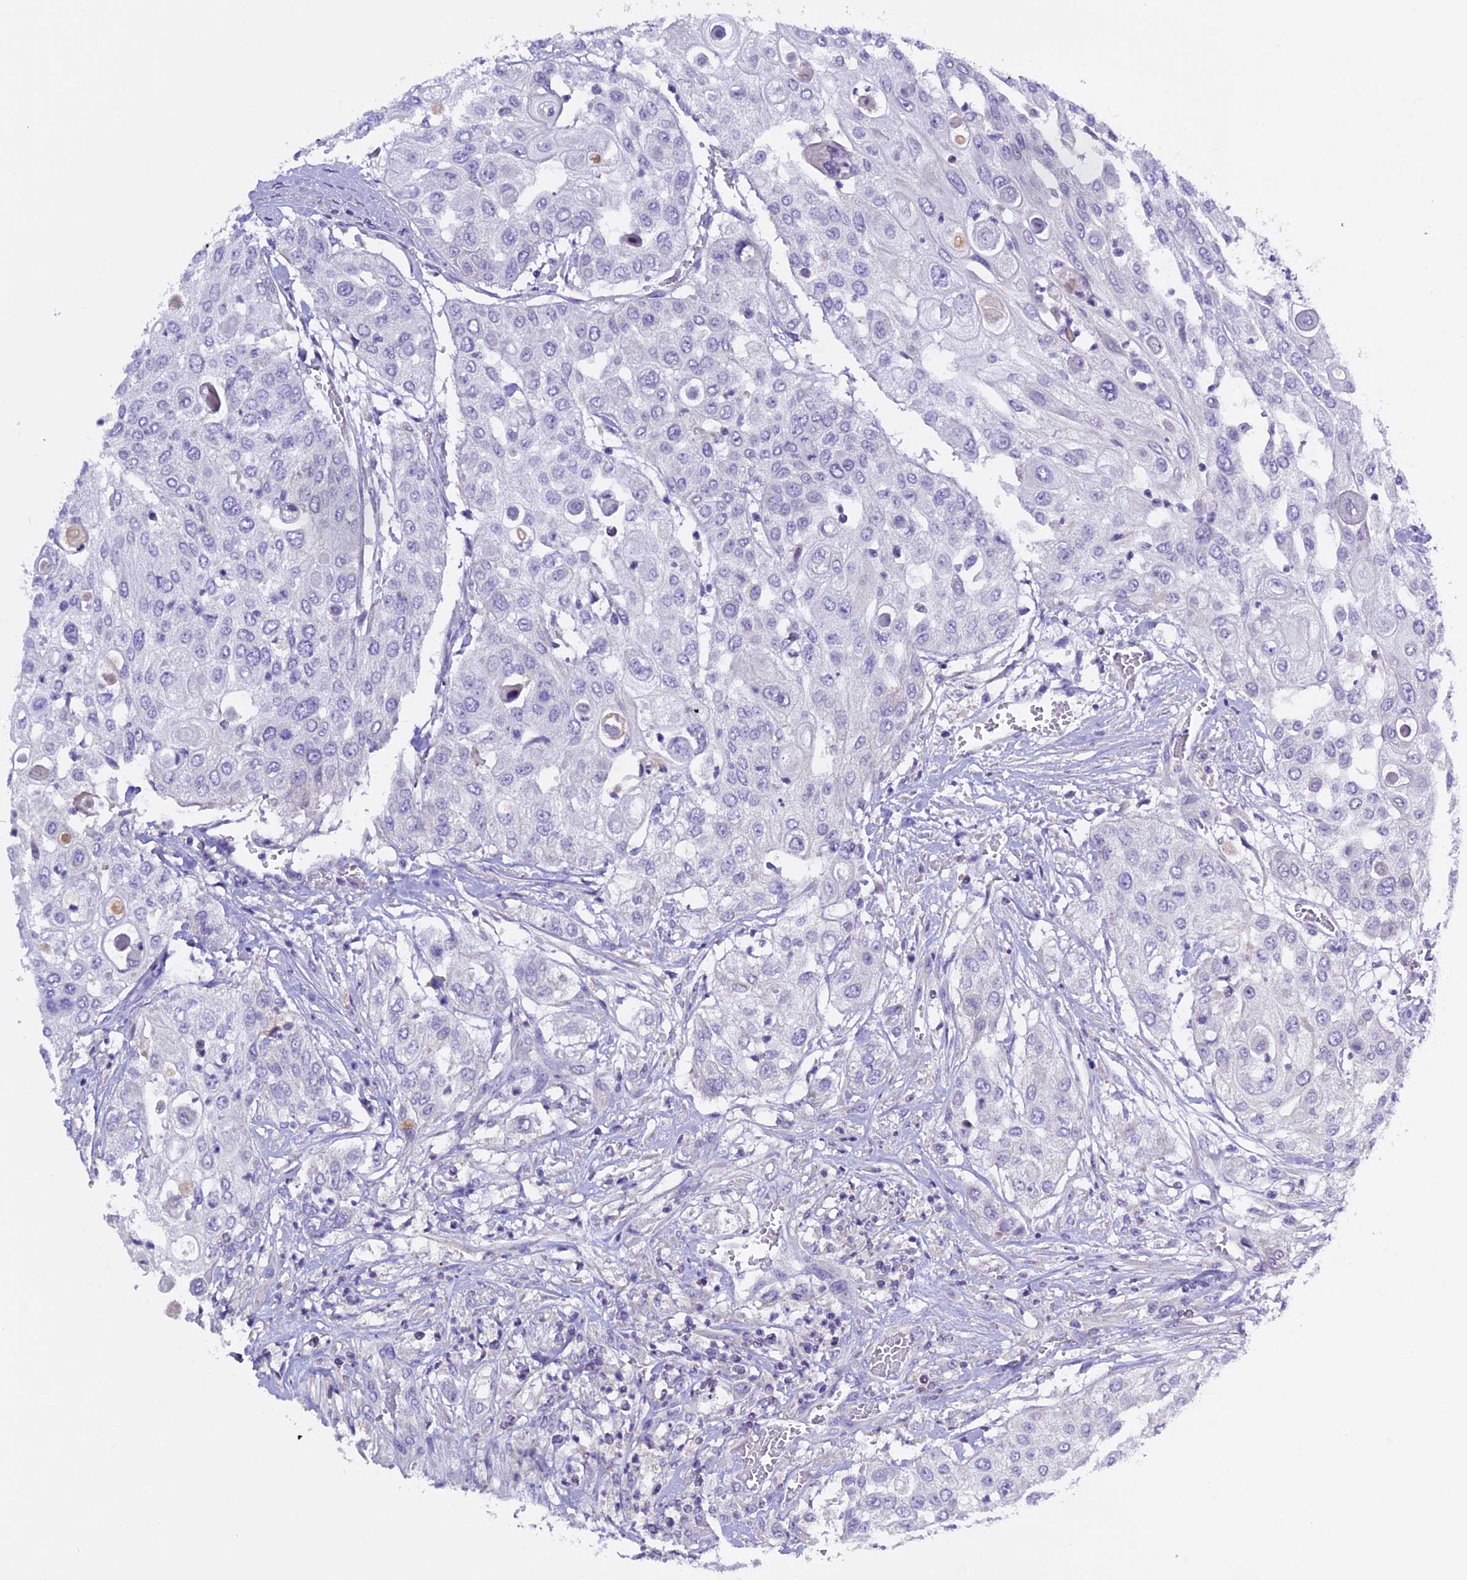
{"staining": {"intensity": "negative", "quantity": "none", "location": "none"}, "tissue": "urothelial cancer", "cell_type": "Tumor cells", "image_type": "cancer", "snomed": [{"axis": "morphology", "description": "Urothelial carcinoma, High grade"}, {"axis": "topography", "description": "Urinary bladder"}], "caption": "An IHC image of urothelial cancer is shown. There is no staining in tumor cells of urothelial cancer.", "gene": "RTTN", "patient": {"sex": "female", "age": 79}}